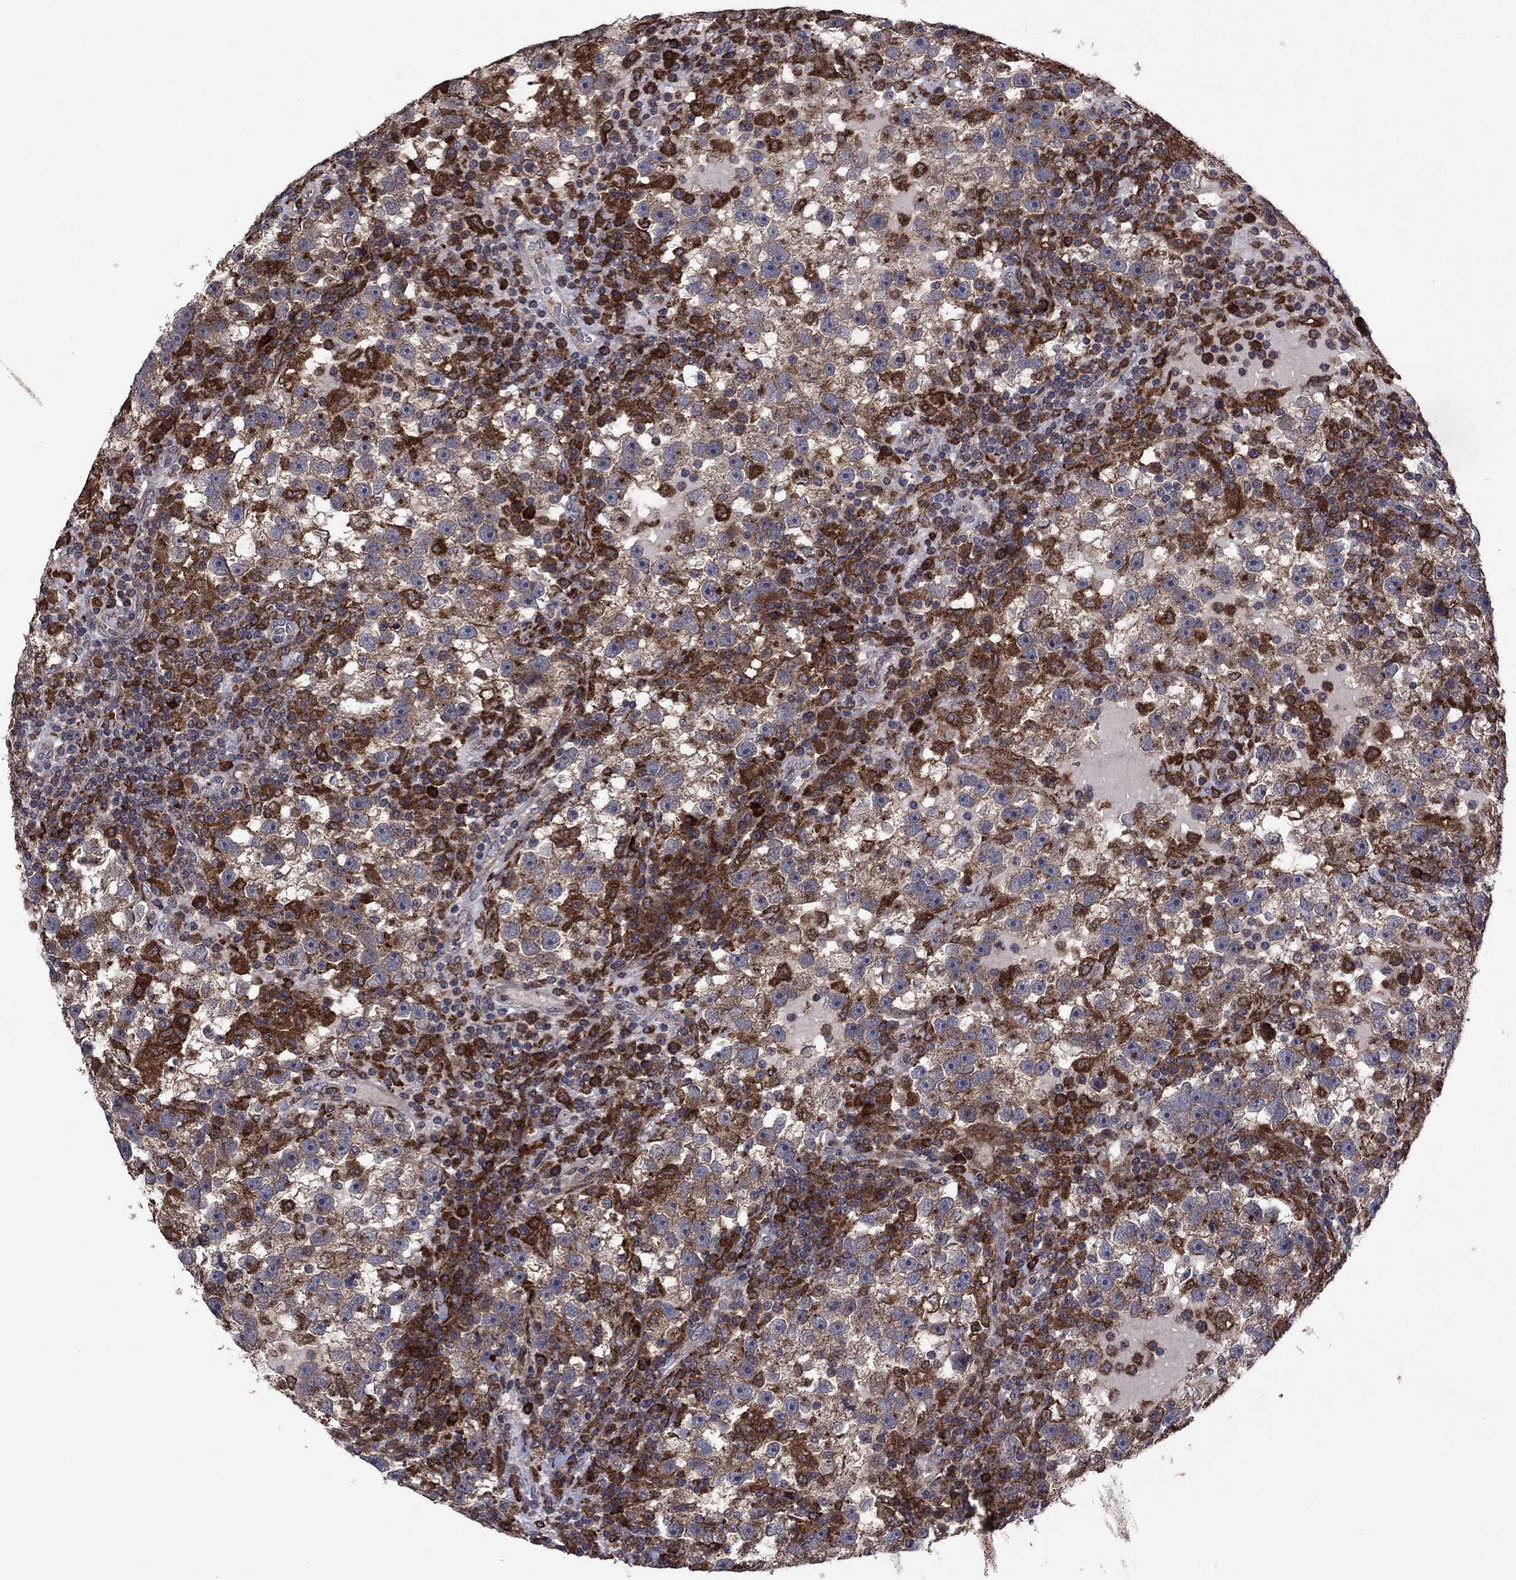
{"staining": {"intensity": "weak", "quantity": "25%-75%", "location": "cytoplasmic/membranous"}, "tissue": "testis cancer", "cell_type": "Tumor cells", "image_type": "cancer", "snomed": [{"axis": "morphology", "description": "Seminoma, NOS"}, {"axis": "topography", "description": "Testis"}], "caption": "Protein staining demonstrates weak cytoplasmic/membranous staining in about 25%-75% of tumor cells in testis cancer (seminoma). (DAB (3,3'-diaminobenzidine) IHC, brown staining for protein, blue staining for nuclei).", "gene": "MEA1", "patient": {"sex": "male", "age": 47}}